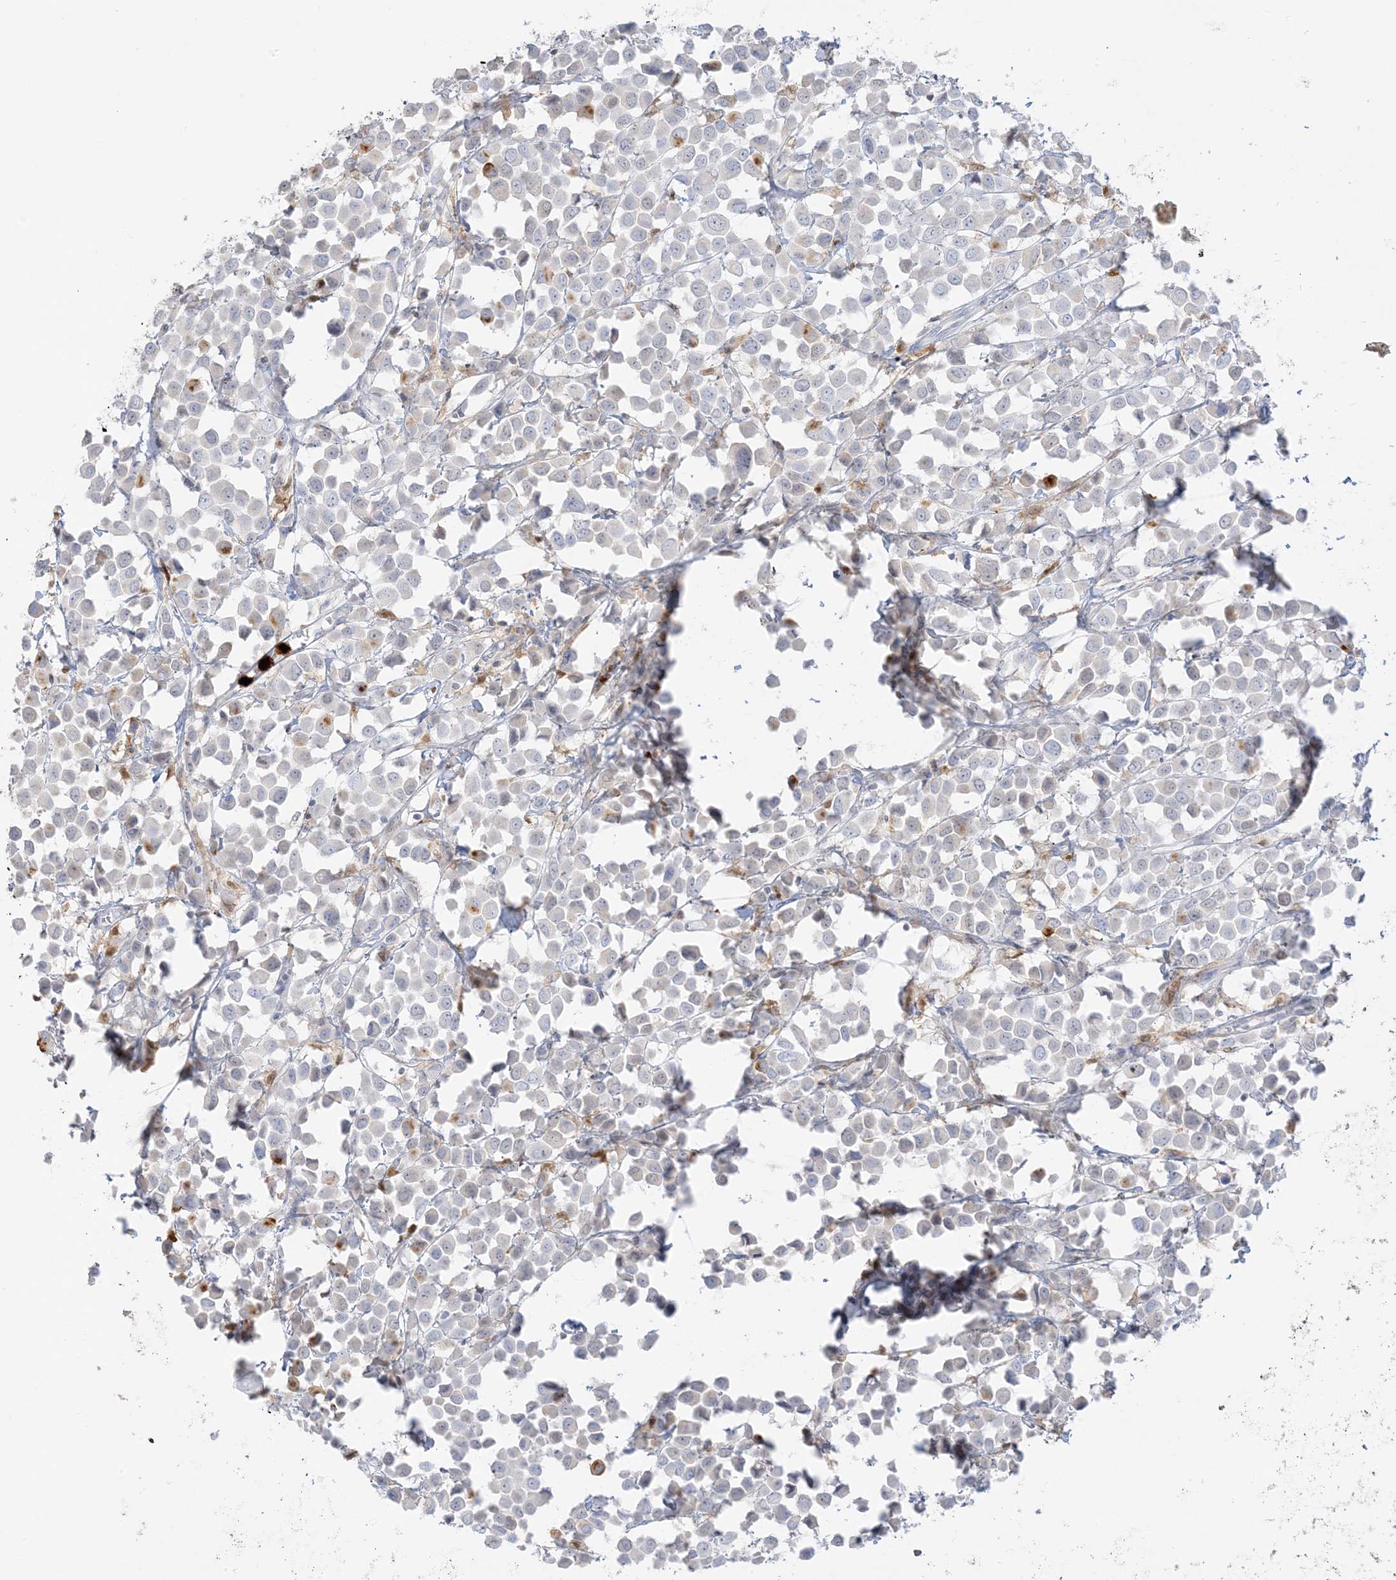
{"staining": {"intensity": "negative", "quantity": "none", "location": "none"}, "tissue": "breast cancer", "cell_type": "Tumor cells", "image_type": "cancer", "snomed": [{"axis": "morphology", "description": "Duct carcinoma"}, {"axis": "topography", "description": "Breast"}], "caption": "Tumor cells show no significant protein positivity in intraductal carcinoma (breast).", "gene": "GCA", "patient": {"sex": "female", "age": 61}}